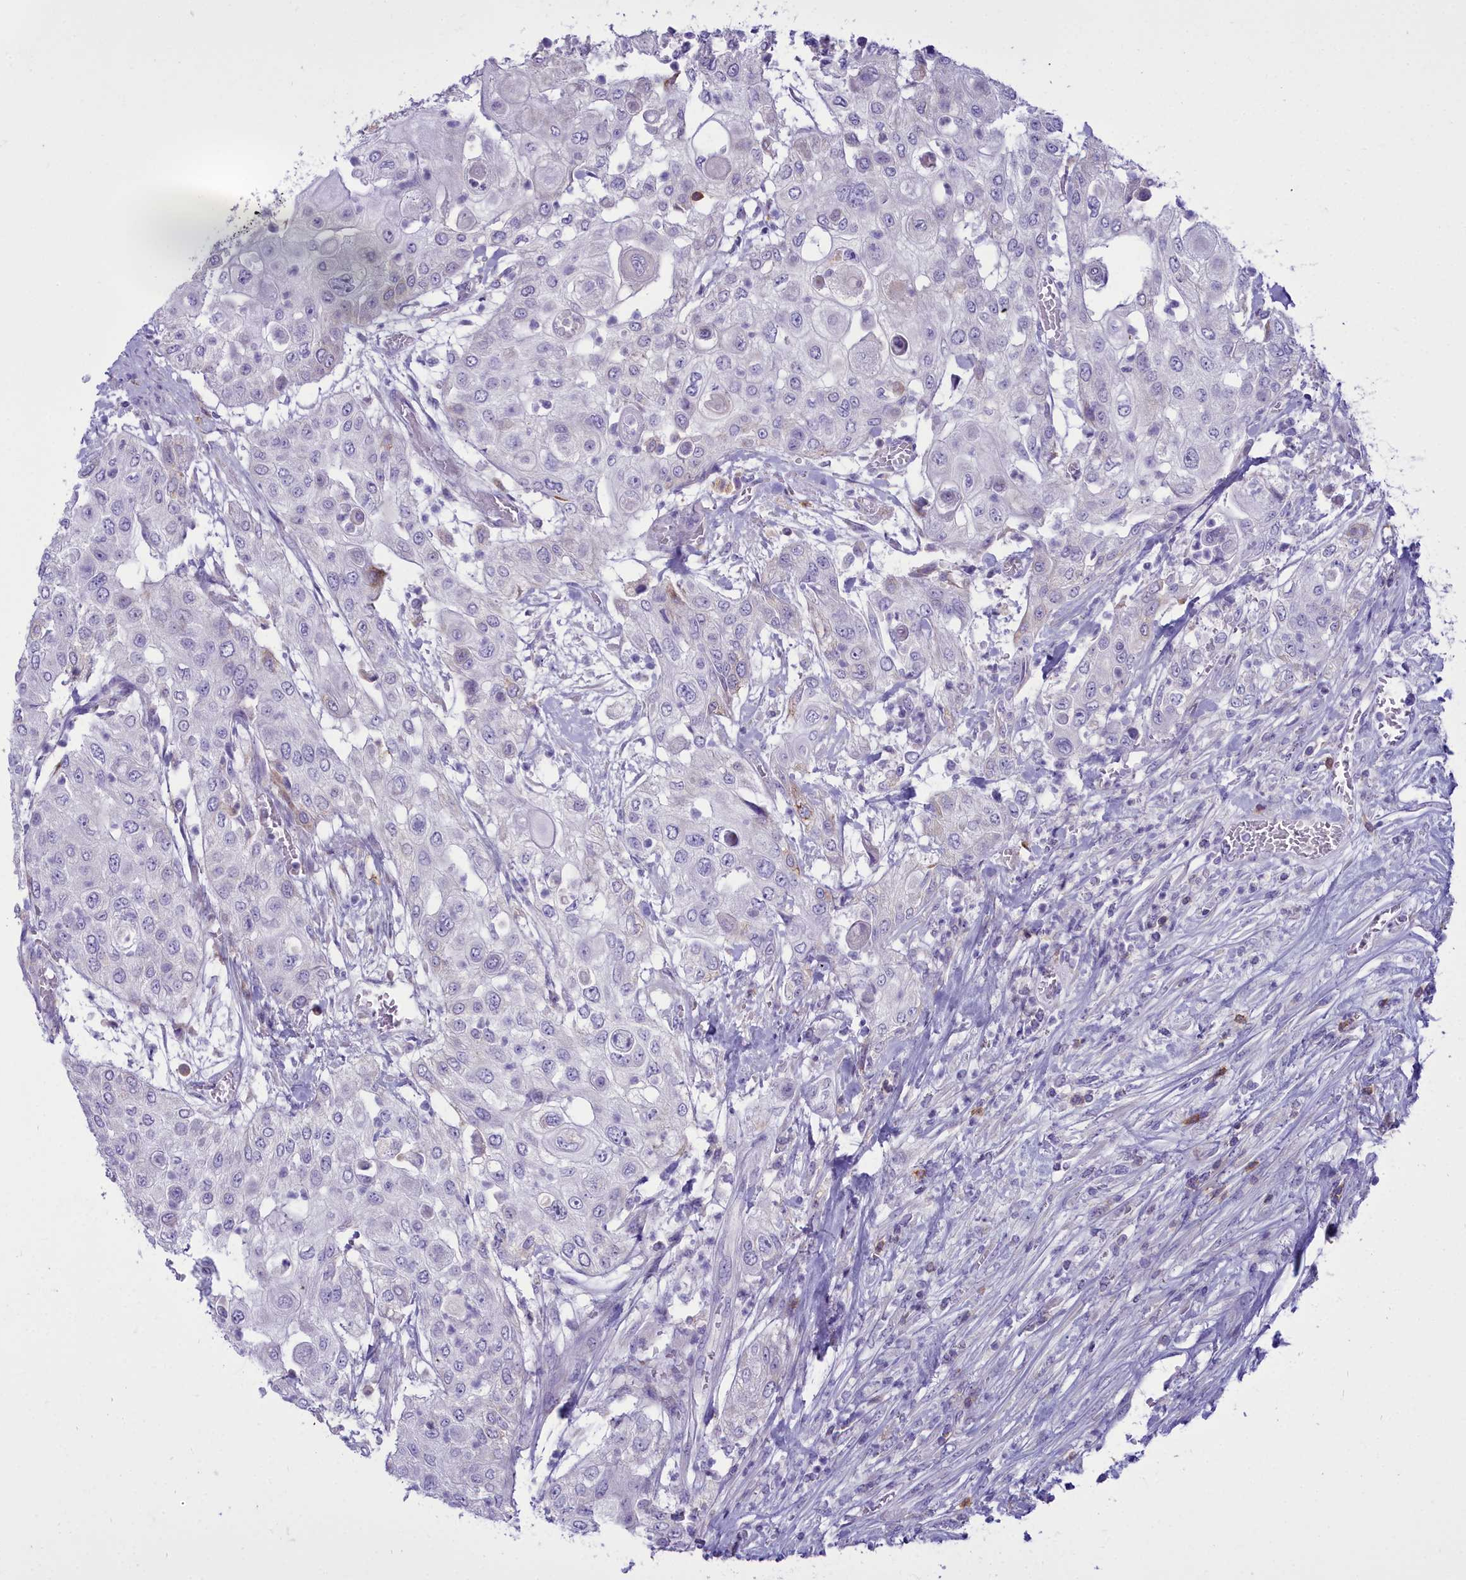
{"staining": {"intensity": "negative", "quantity": "none", "location": "none"}, "tissue": "urothelial cancer", "cell_type": "Tumor cells", "image_type": "cancer", "snomed": [{"axis": "morphology", "description": "Urothelial carcinoma, High grade"}, {"axis": "topography", "description": "Urinary bladder"}], "caption": "The histopathology image exhibits no significant expression in tumor cells of urothelial carcinoma (high-grade).", "gene": "CD5", "patient": {"sex": "female", "age": 79}}